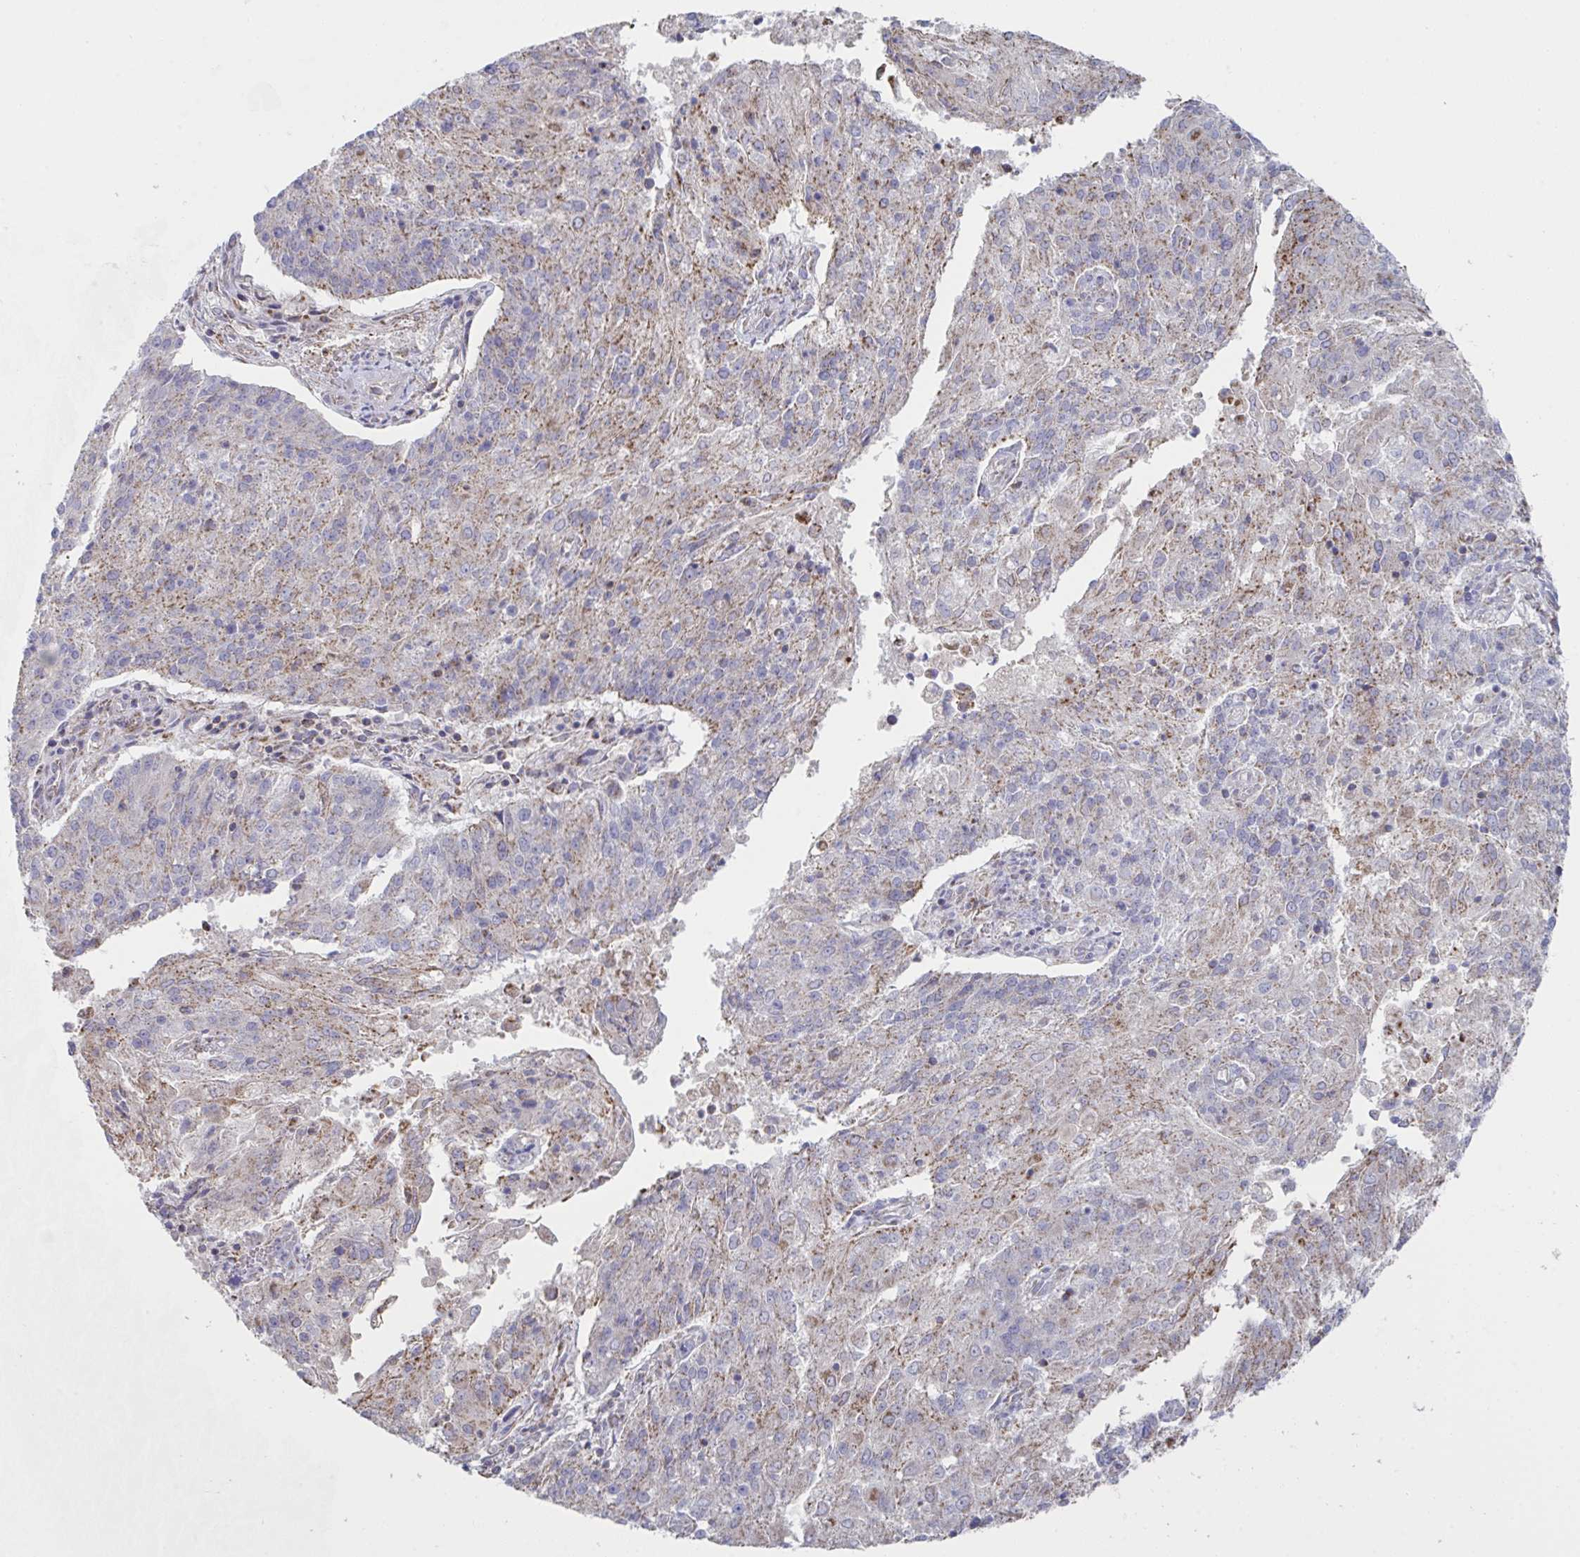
{"staining": {"intensity": "moderate", "quantity": "25%-75%", "location": "cytoplasmic/membranous"}, "tissue": "endometrial cancer", "cell_type": "Tumor cells", "image_type": "cancer", "snomed": [{"axis": "morphology", "description": "Adenocarcinoma, NOS"}, {"axis": "topography", "description": "Endometrium"}], "caption": "A medium amount of moderate cytoplasmic/membranous staining is seen in about 25%-75% of tumor cells in endometrial adenocarcinoma tissue.", "gene": "NDUFA7", "patient": {"sex": "female", "age": 82}}